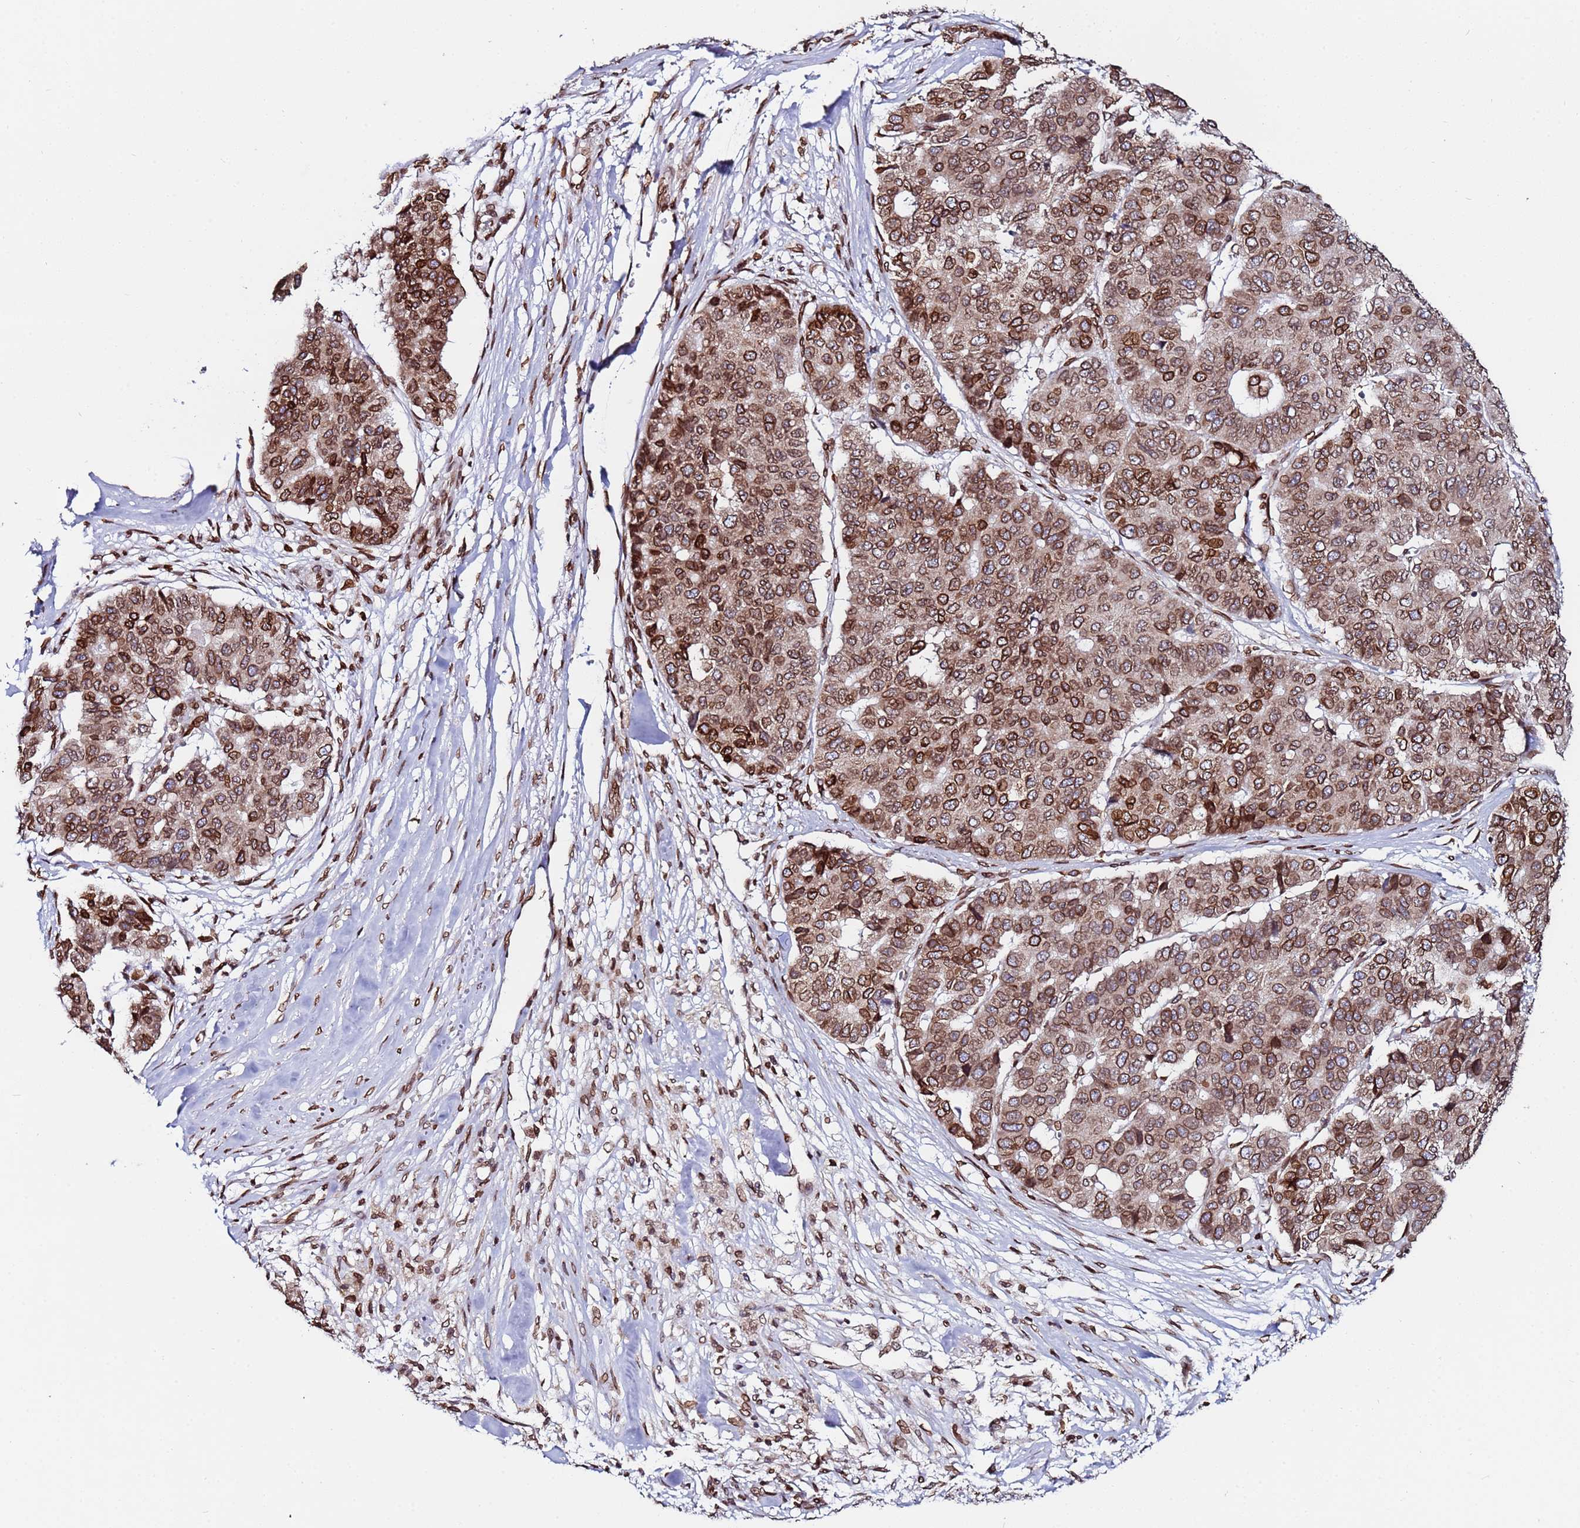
{"staining": {"intensity": "moderate", "quantity": ">75%", "location": "cytoplasmic/membranous,nuclear"}, "tissue": "pancreatic cancer", "cell_type": "Tumor cells", "image_type": "cancer", "snomed": [{"axis": "morphology", "description": "Adenocarcinoma, NOS"}, {"axis": "topography", "description": "Pancreas"}], "caption": "Immunohistochemical staining of human pancreatic adenocarcinoma demonstrates medium levels of moderate cytoplasmic/membranous and nuclear protein staining in approximately >75% of tumor cells.", "gene": "TOR1AIP1", "patient": {"sex": "male", "age": 50}}